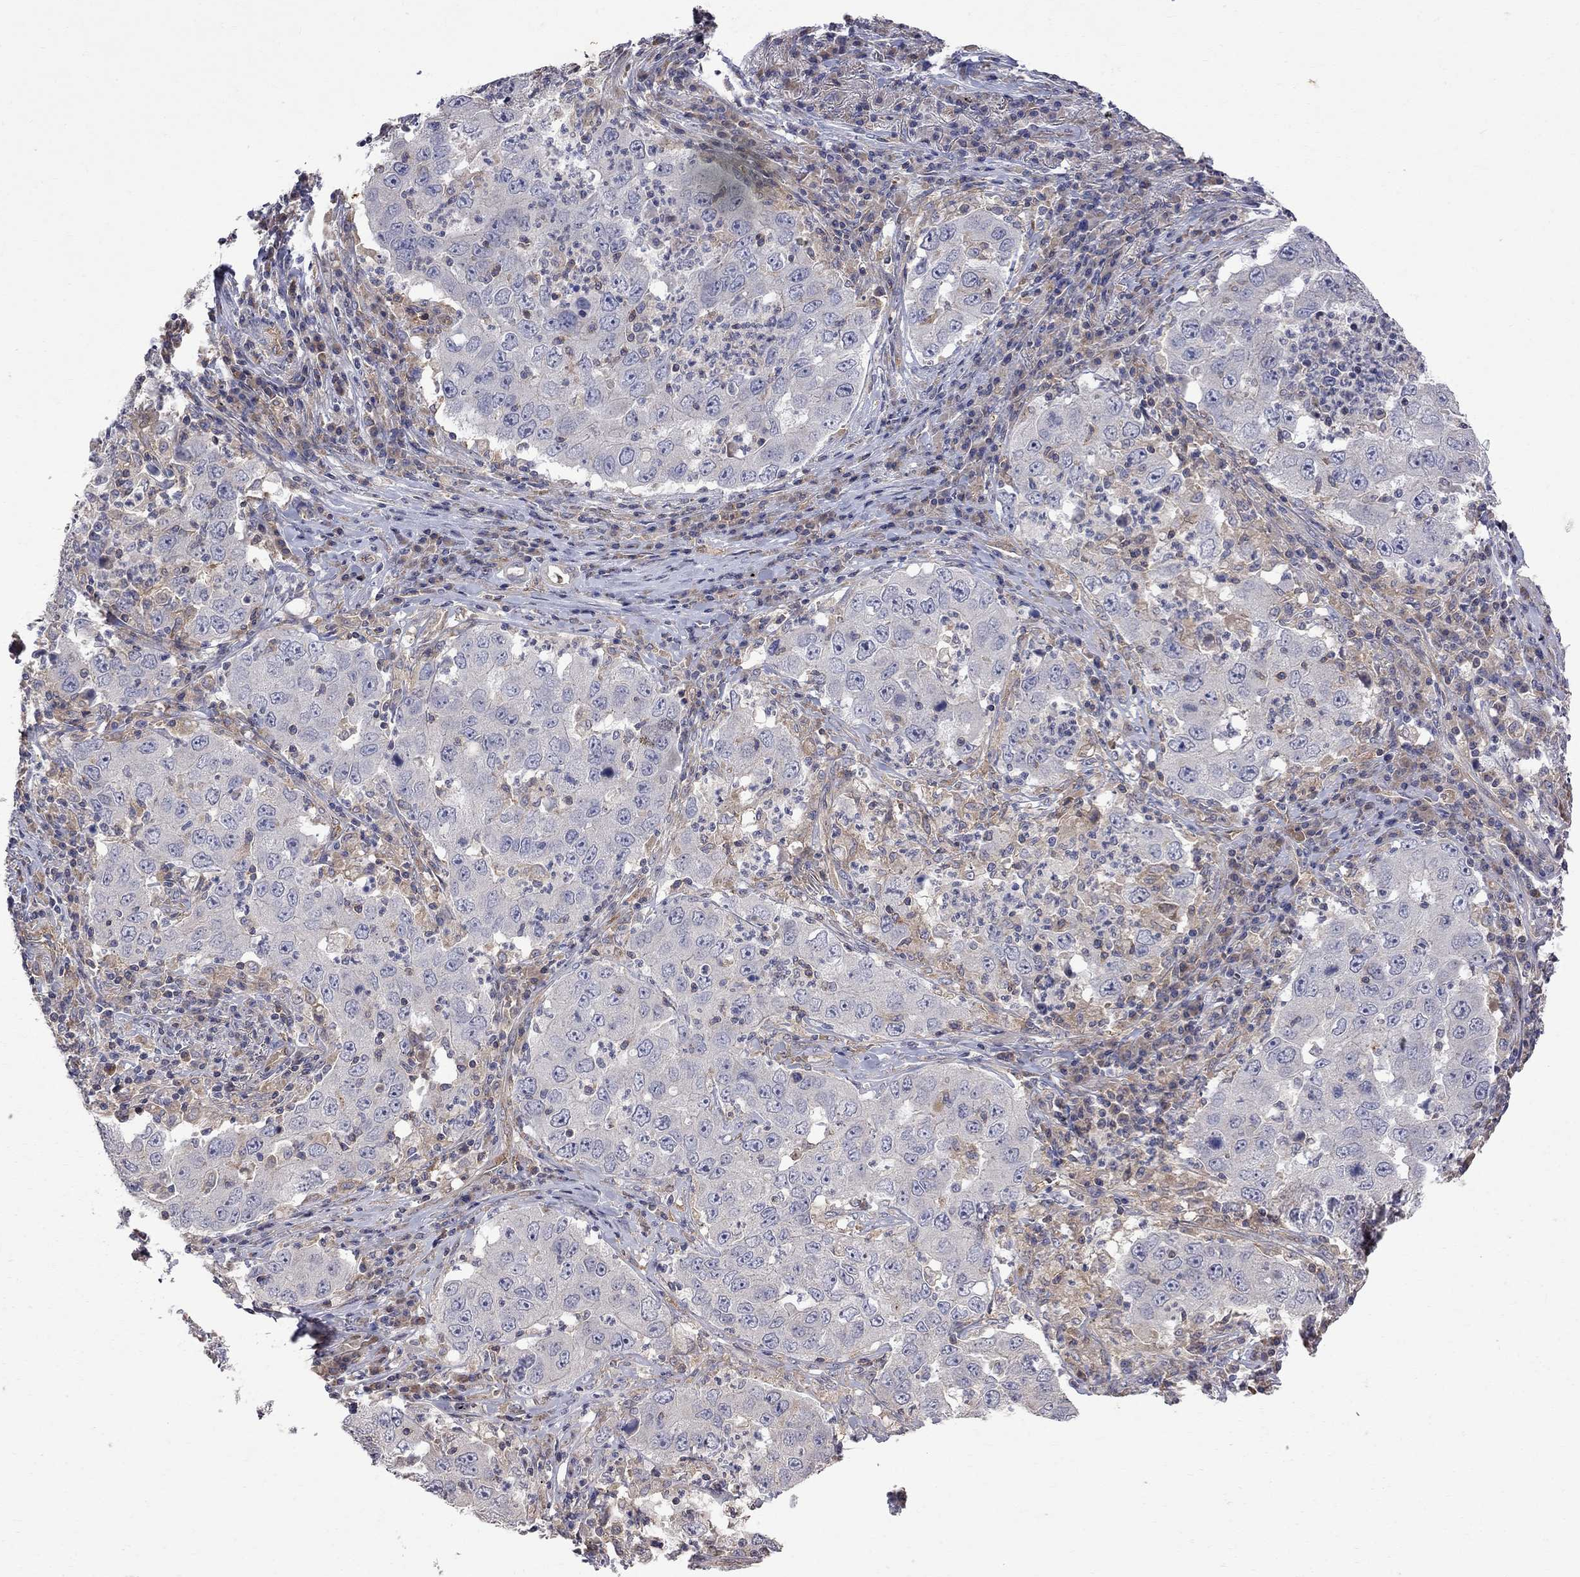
{"staining": {"intensity": "negative", "quantity": "none", "location": "none"}, "tissue": "lung cancer", "cell_type": "Tumor cells", "image_type": "cancer", "snomed": [{"axis": "morphology", "description": "Adenocarcinoma, NOS"}, {"axis": "topography", "description": "Lung"}], "caption": "Tumor cells are negative for protein expression in human adenocarcinoma (lung).", "gene": "ABI3", "patient": {"sex": "male", "age": 73}}